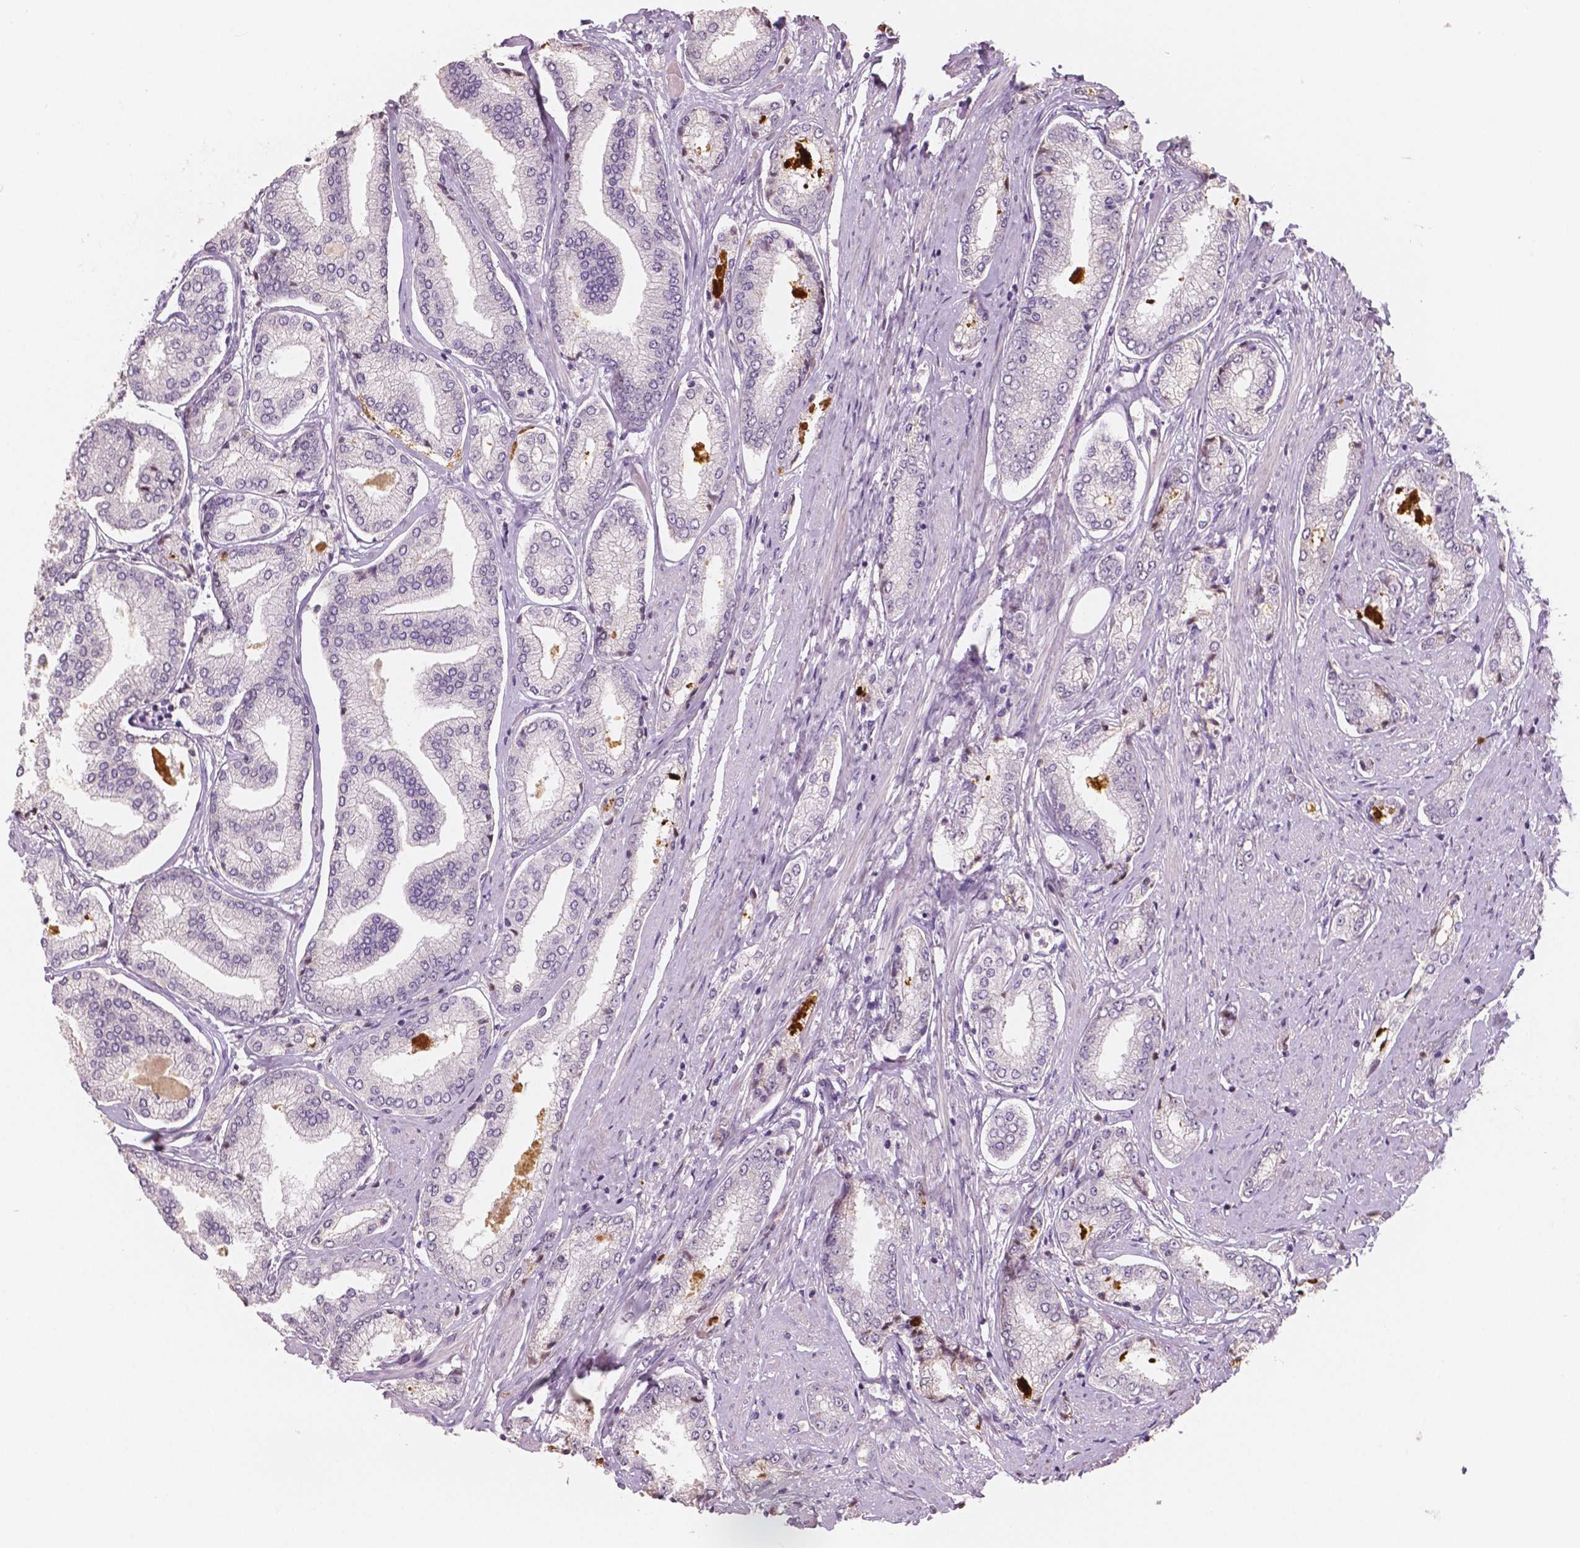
{"staining": {"intensity": "negative", "quantity": "none", "location": "none"}, "tissue": "prostate cancer", "cell_type": "Tumor cells", "image_type": "cancer", "snomed": [{"axis": "morphology", "description": "Adenocarcinoma, NOS"}, {"axis": "topography", "description": "Prostate"}], "caption": "IHC of human prostate cancer (adenocarcinoma) displays no staining in tumor cells.", "gene": "APOA4", "patient": {"sex": "male", "age": 63}}